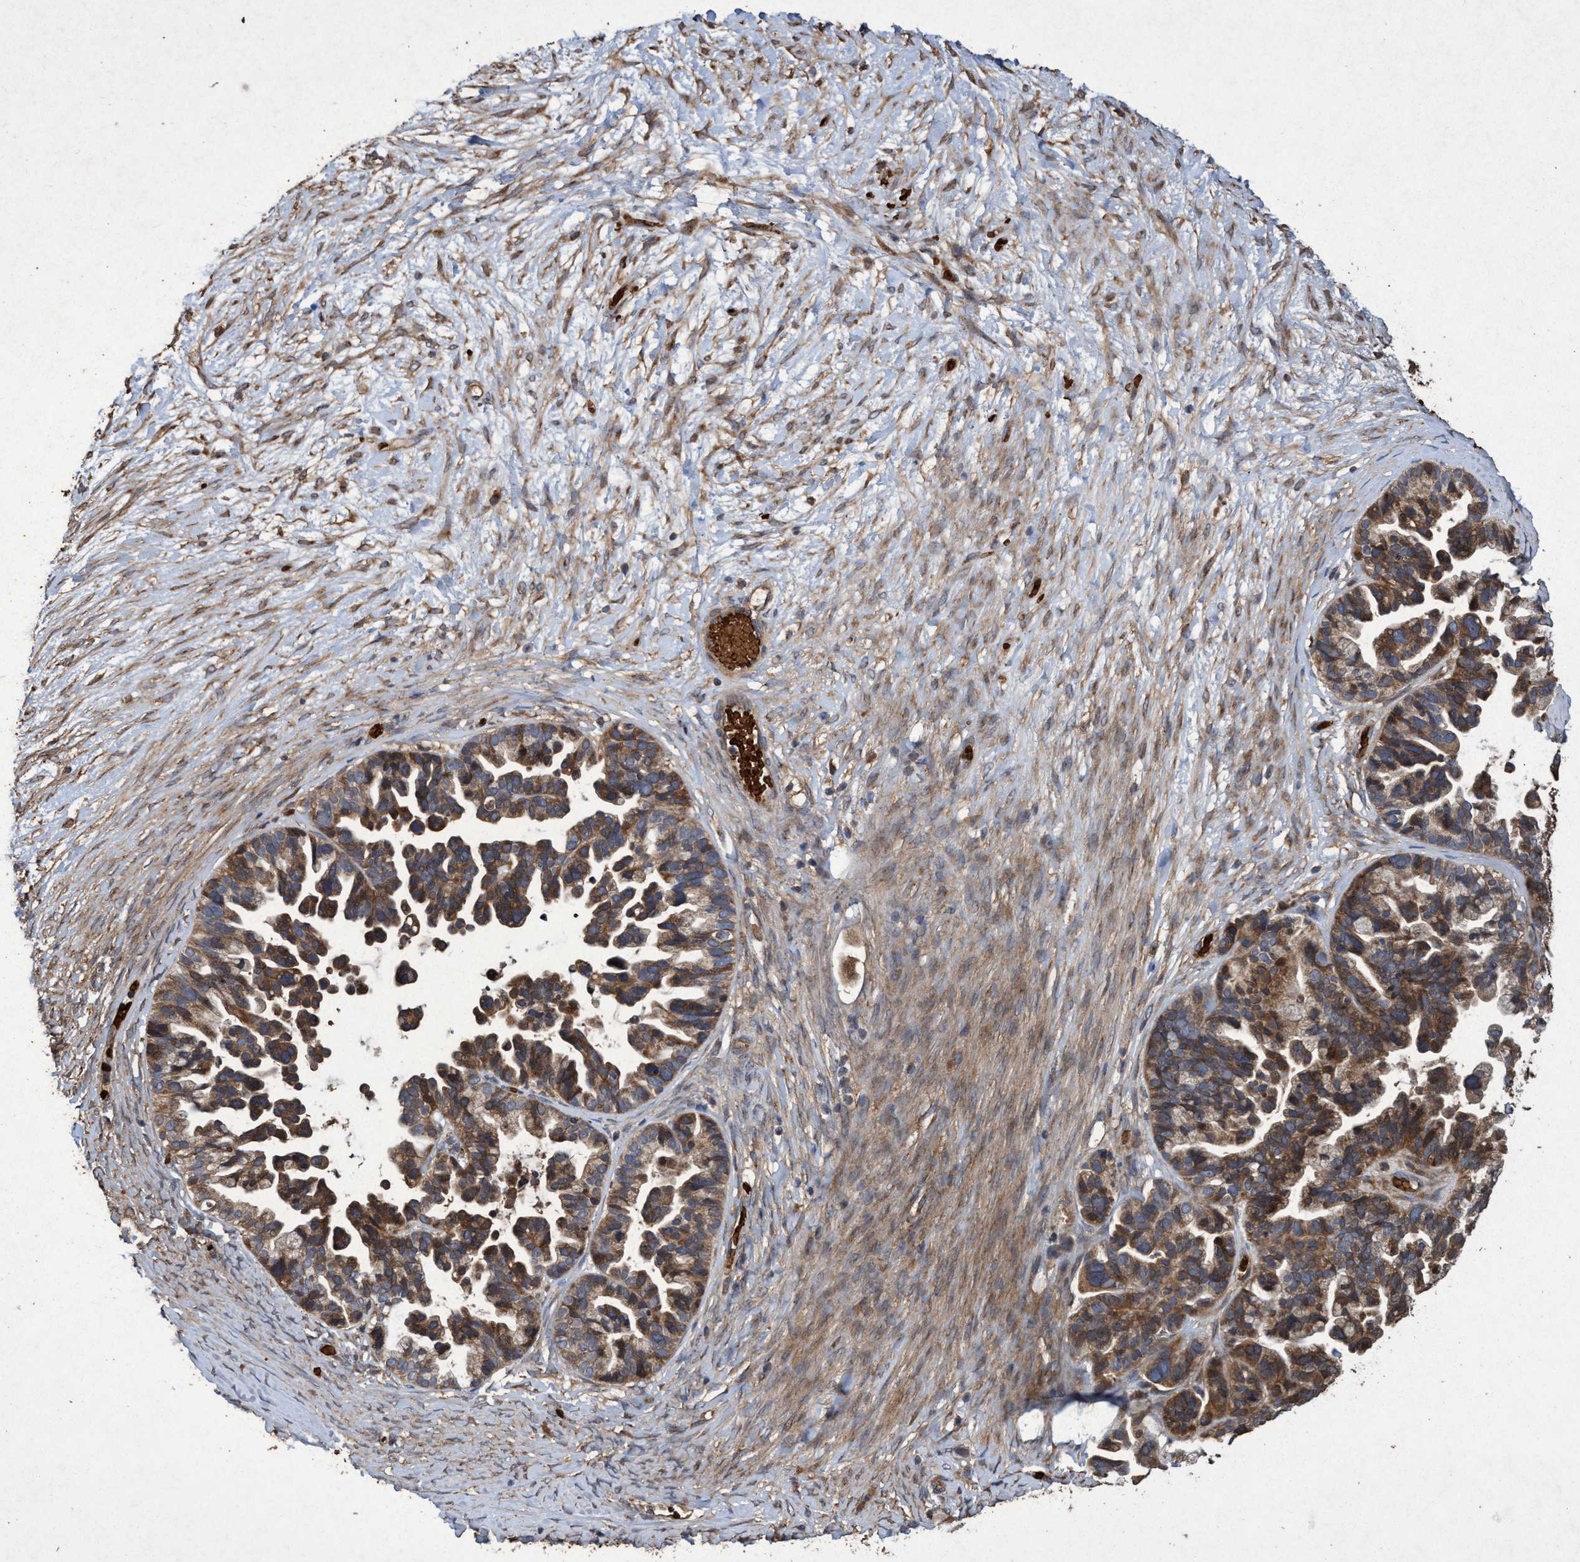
{"staining": {"intensity": "moderate", "quantity": ">75%", "location": "cytoplasmic/membranous"}, "tissue": "ovarian cancer", "cell_type": "Tumor cells", "image_type": "cancer", "snomed": [{"axis": "morphology", "description": "Cystadenocarcinoma, serous, NOS"}, {"axis": "topography", "description": "Ovary"}], "caption": "A photomicrograph of human ovarian cancer (serous cystadenocarcinoma) stained for a protein reveals moderate cytoplasmic/membranous brown staining in tumor cells.", "gene": "CHMP6", "patient": {"sex": "female", "age": 56}}